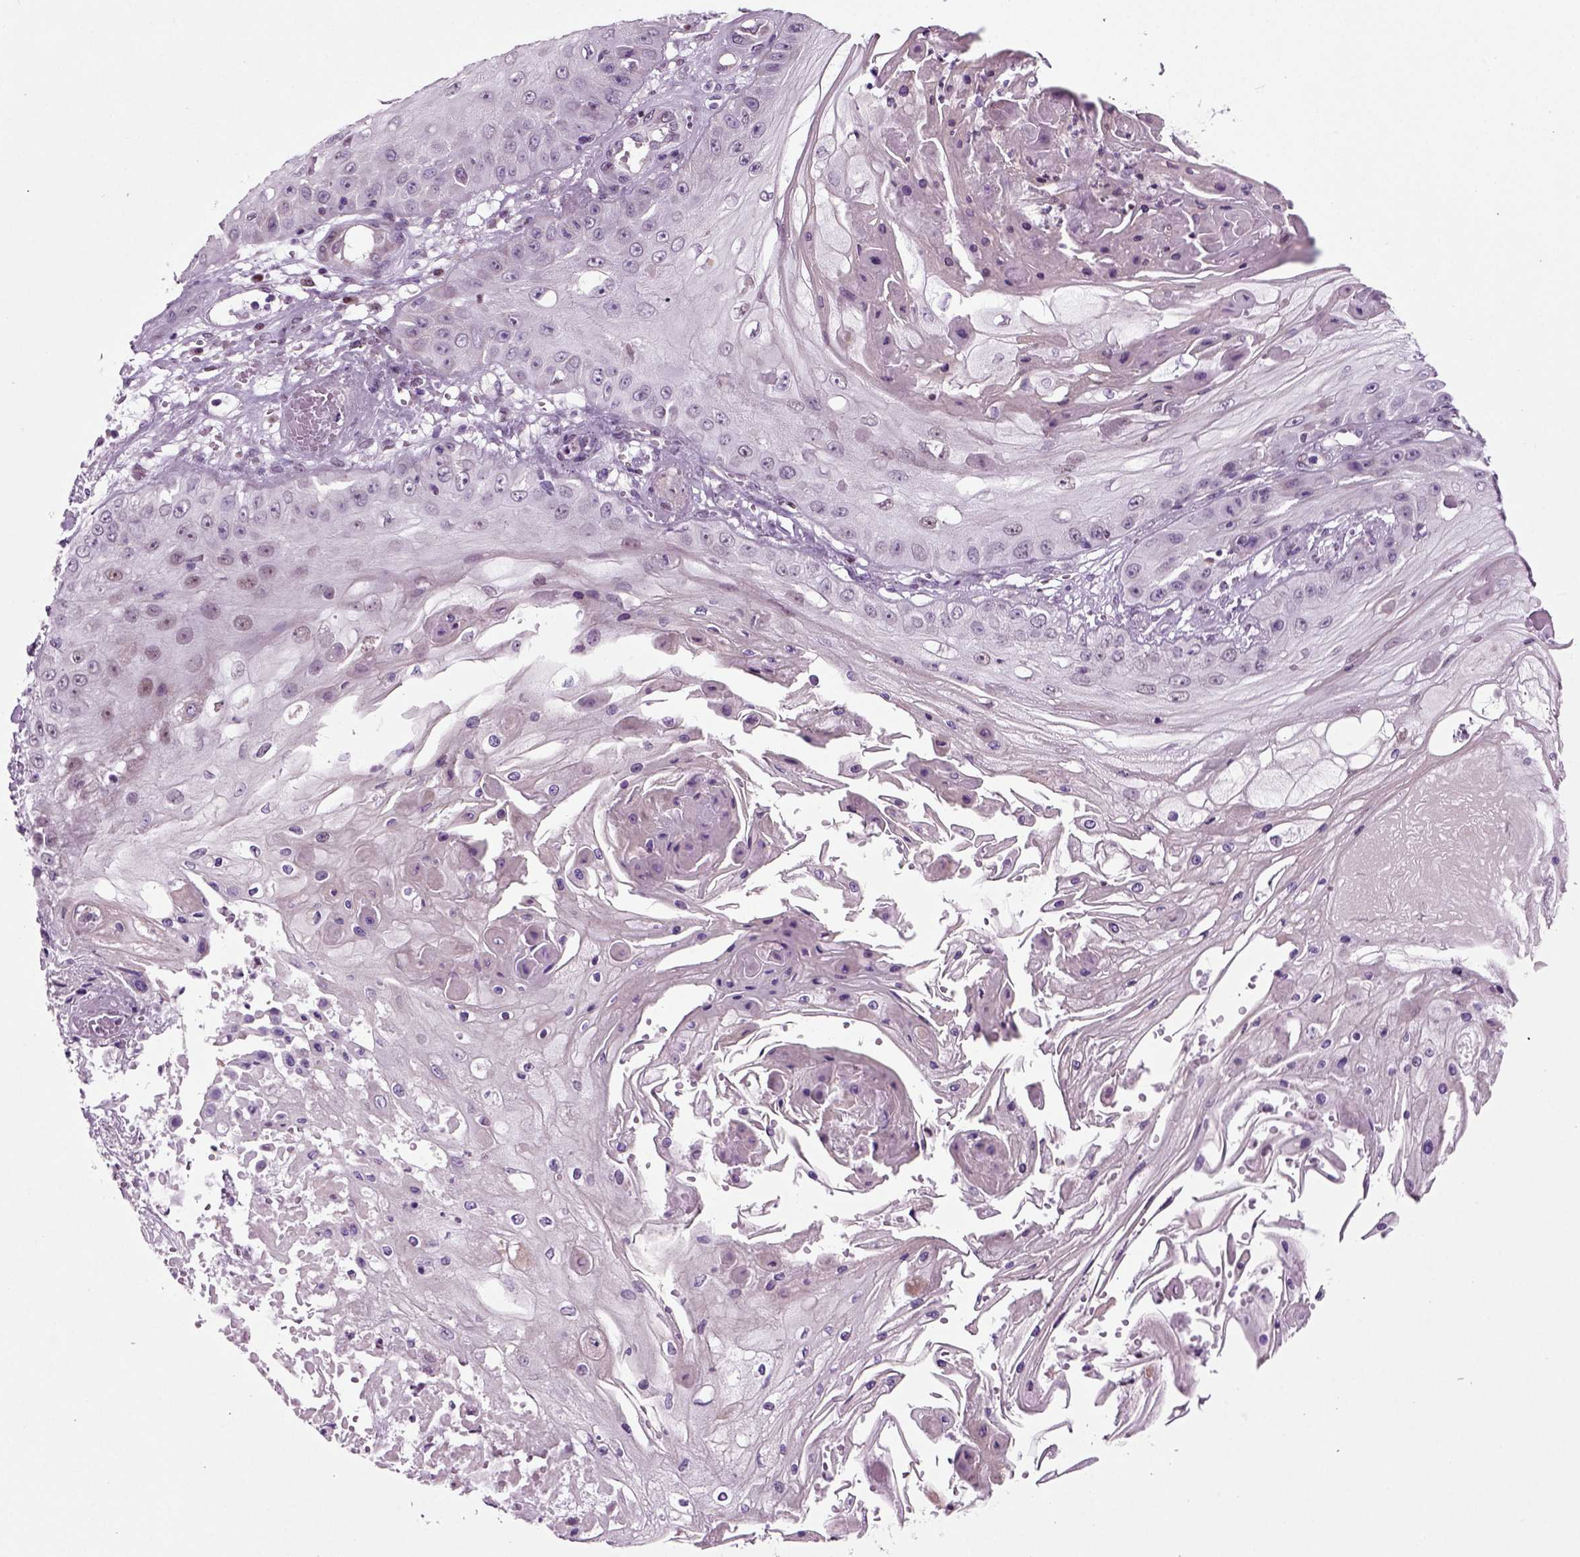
{"staining": {"intensity": "negative", "quantity": "none", "location": "none"}, "tissue": "skin cancer", "cell_type": "Tumor cells", "image_type": "cancer", "snomed": [{"axis": "morphology", "description": "Squamous cell carcinoma, NOS"}, {"axis": "topography", "description": "Skin"}], "caption": "This is a histopathology image of immunohistochemistry staining of skin cancer (squamous cell carcinoma), which shows no expression in tumor cells.", "gene": "ARID3A", "patient": {"sex": "male", "age": 70}}